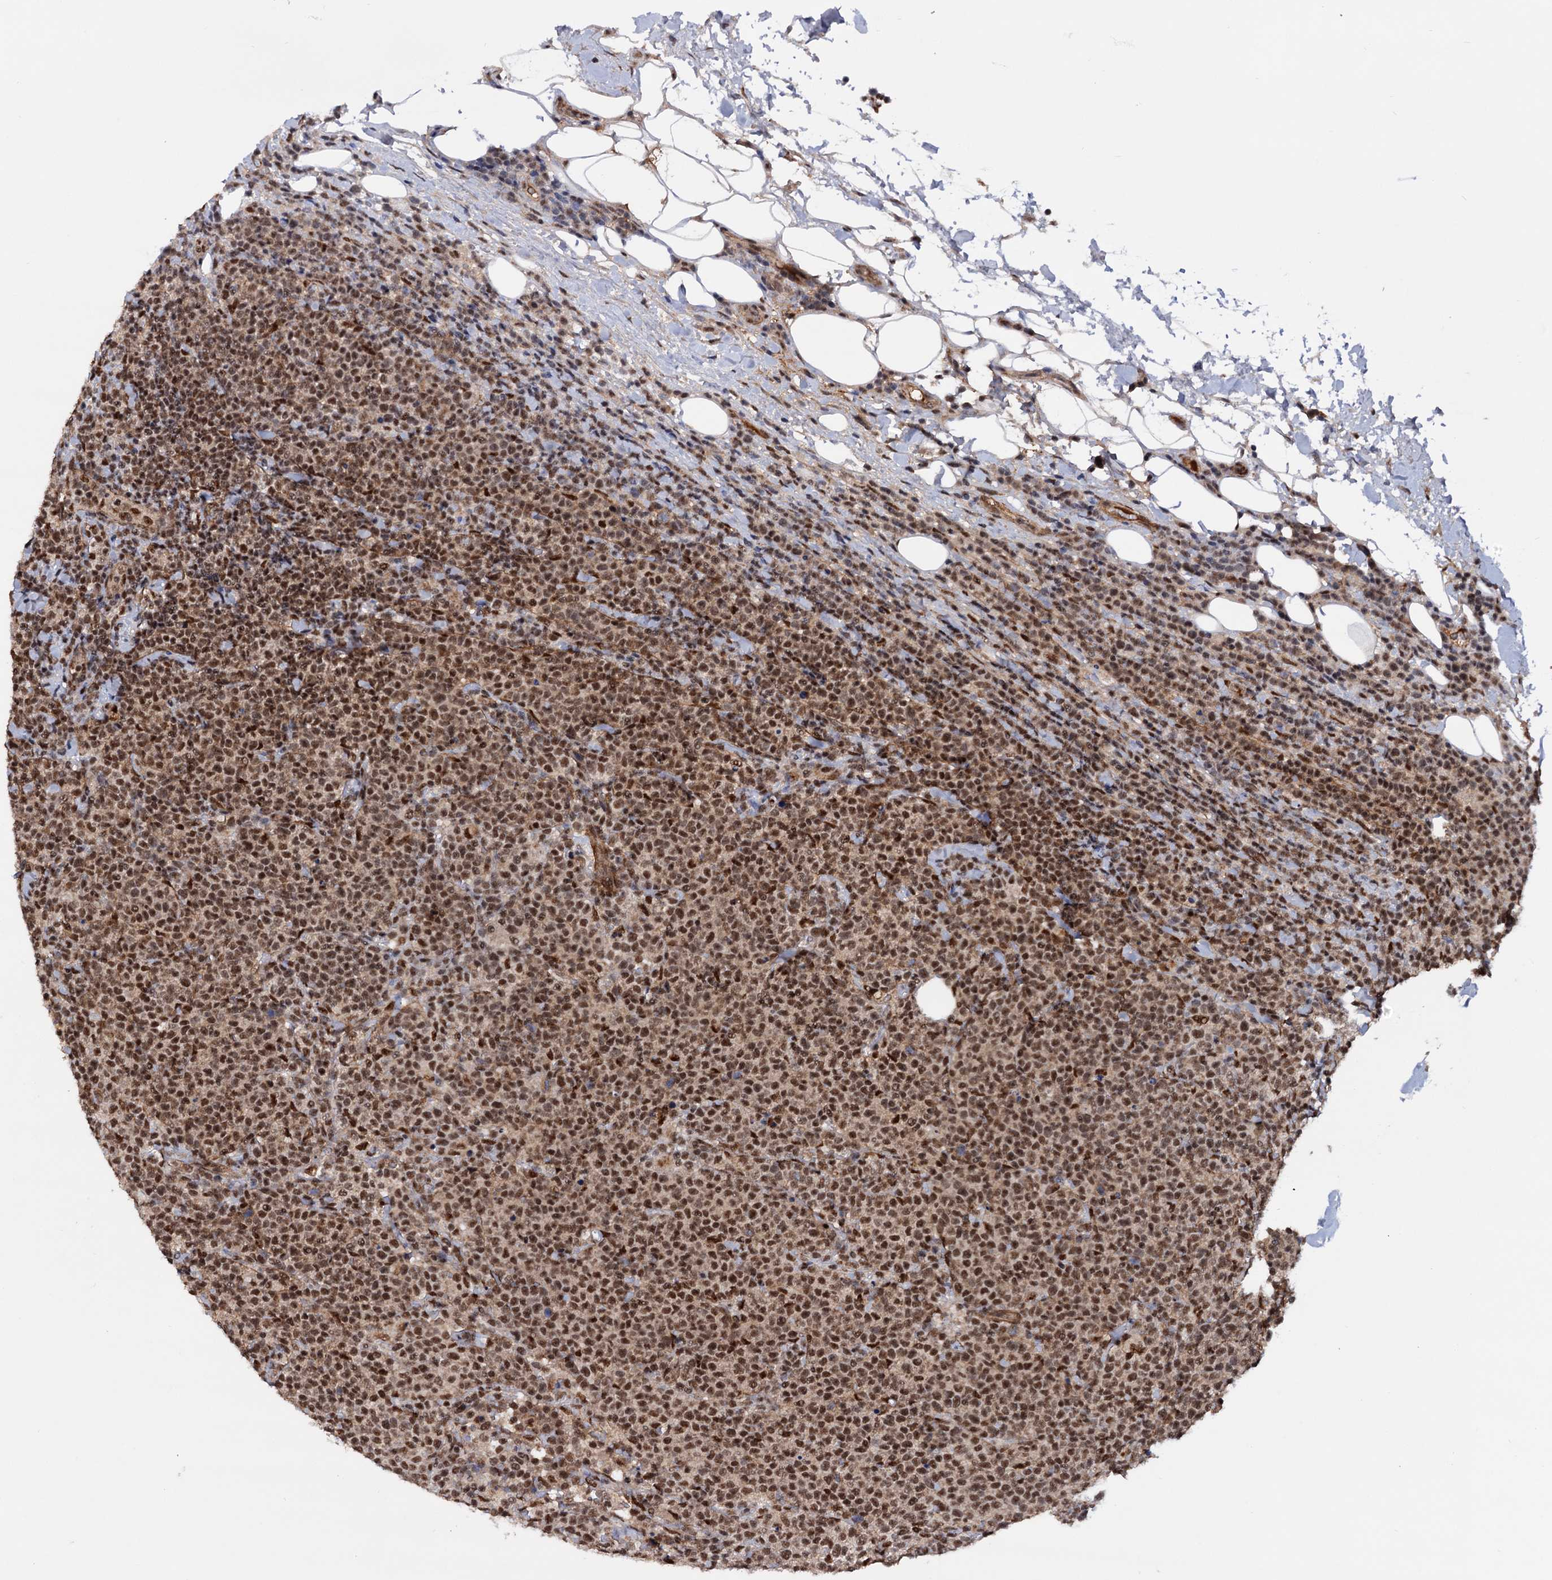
{"staining": {"intensity": "moderate", "quantity": ">75%", "location": "nuclear"}, "tissue": "lymphoma", "cell_type": "Tumor cells", "image_type": "cancer", "snomed": [{"axis": "morphology", "description": "Malignant lymphoma, non-Hodgkin's type, High grade"}, {"axis": "topography", "description": "Lymph node"}], "caption": "About >75% of tumor cells in human lymphoma reveal moderate nuclear protein staining as visualized by brown immunohistochemical staining.", "gene": "TBC1D12", "patient": {"sex": "male", "age": 61}}